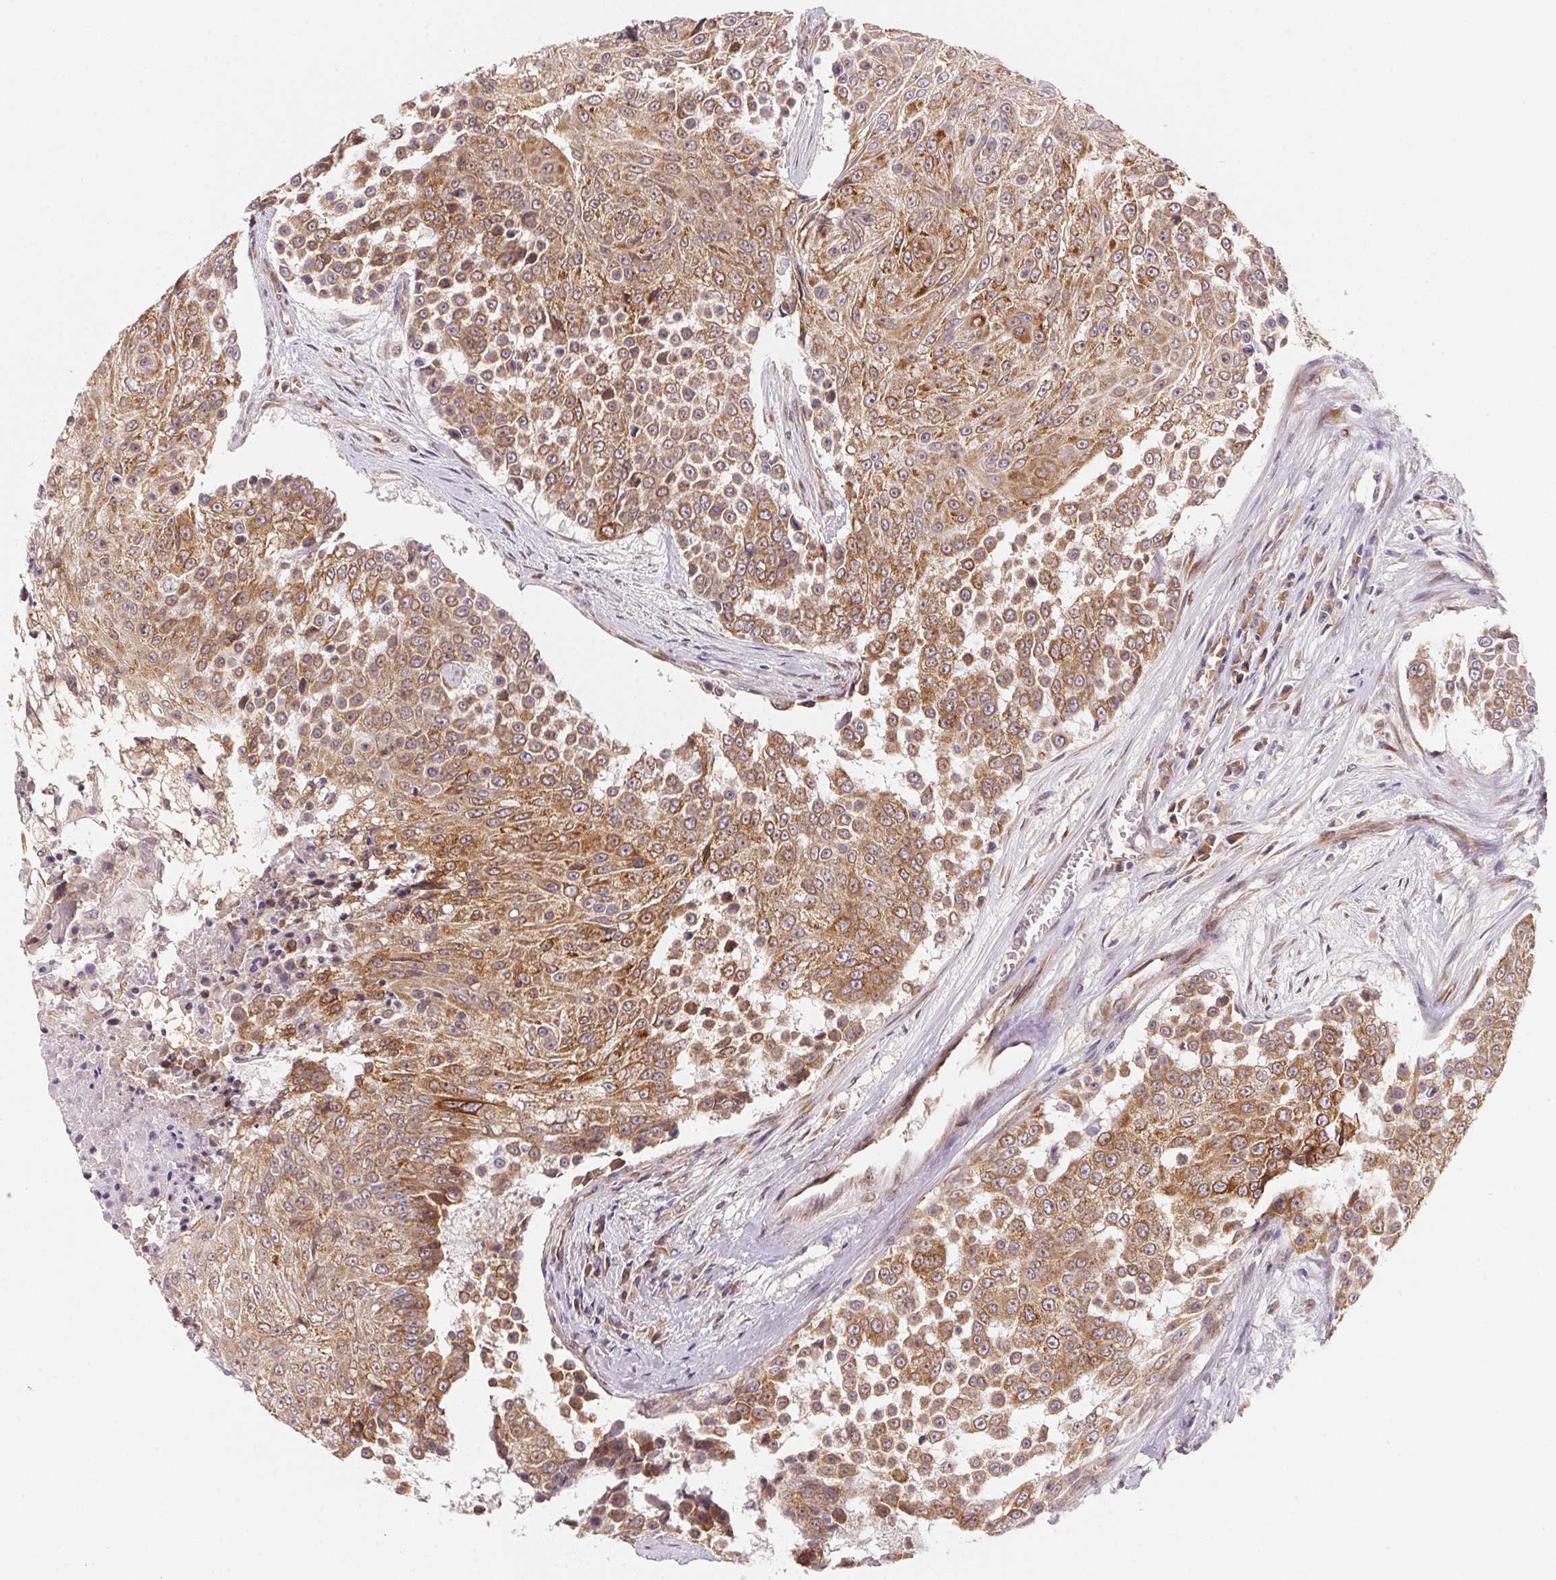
{"staining": {"intensity": "moderate", "quantity": ">75%", "location": "cytoplasmic/membranous"}, "tissue": "urothelial cancer", "cell_type": "Tumor cells", "image_type": "cancer", "snomed": [{"axis": "morphology", "description": "Urothelial carcinoma, High grade"}, {"axis": "topography", "description": "Urinary bladder"}], "caption": "Immunohistochemistry (IHC) histopathology image of human urothelial cancer stained for a protein (brown), which displays medium levels of moderate cytoplasmic/membranous expression in about >75% of tumor cells.", "gene": "EI24", "patient": {"sex": "female", "age": 63}}